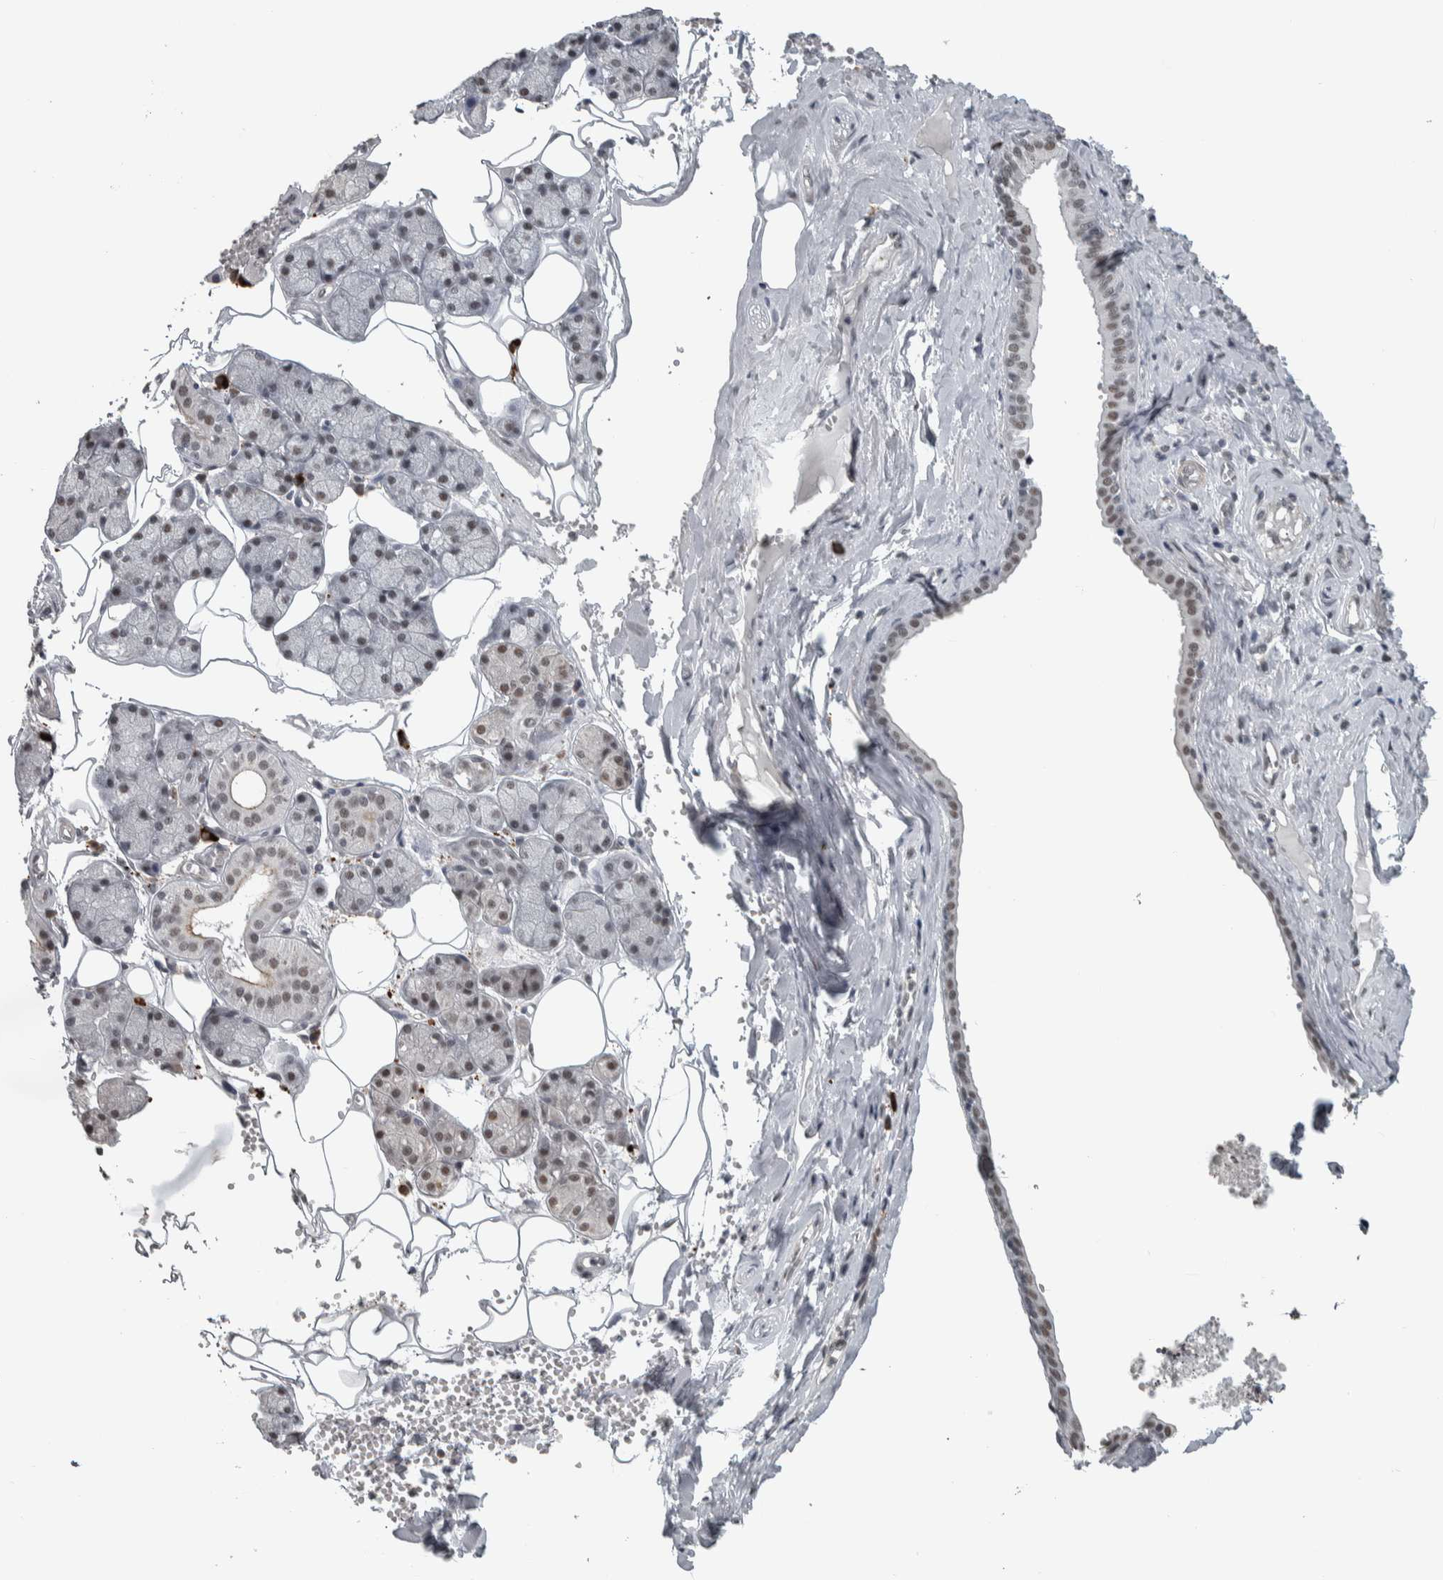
{"staining": {"intensity": "weak", "quantity": "25%-75%", "location": "cytoplasmic/membranous,nuclear"}, "tissue": "salivary gland", "cell_type": "Glandular cells", "image_type": "normal", "snomed": [{"axis": "morphology", "description": "Normal tissue, NOS"}, {"axis": "topography", "description": "Salivary gland"}], "caption": "Immunohistochemistry (DAB (3,3'-diaminobenzidine)) staining of normal human salivary gland exhibits weak cytoplasmic/membranous,nuclear protein staining in about 25%-75% of glandular cells.", "gene": "DDX42", "patient": {"sex": "male", "age": 62}}